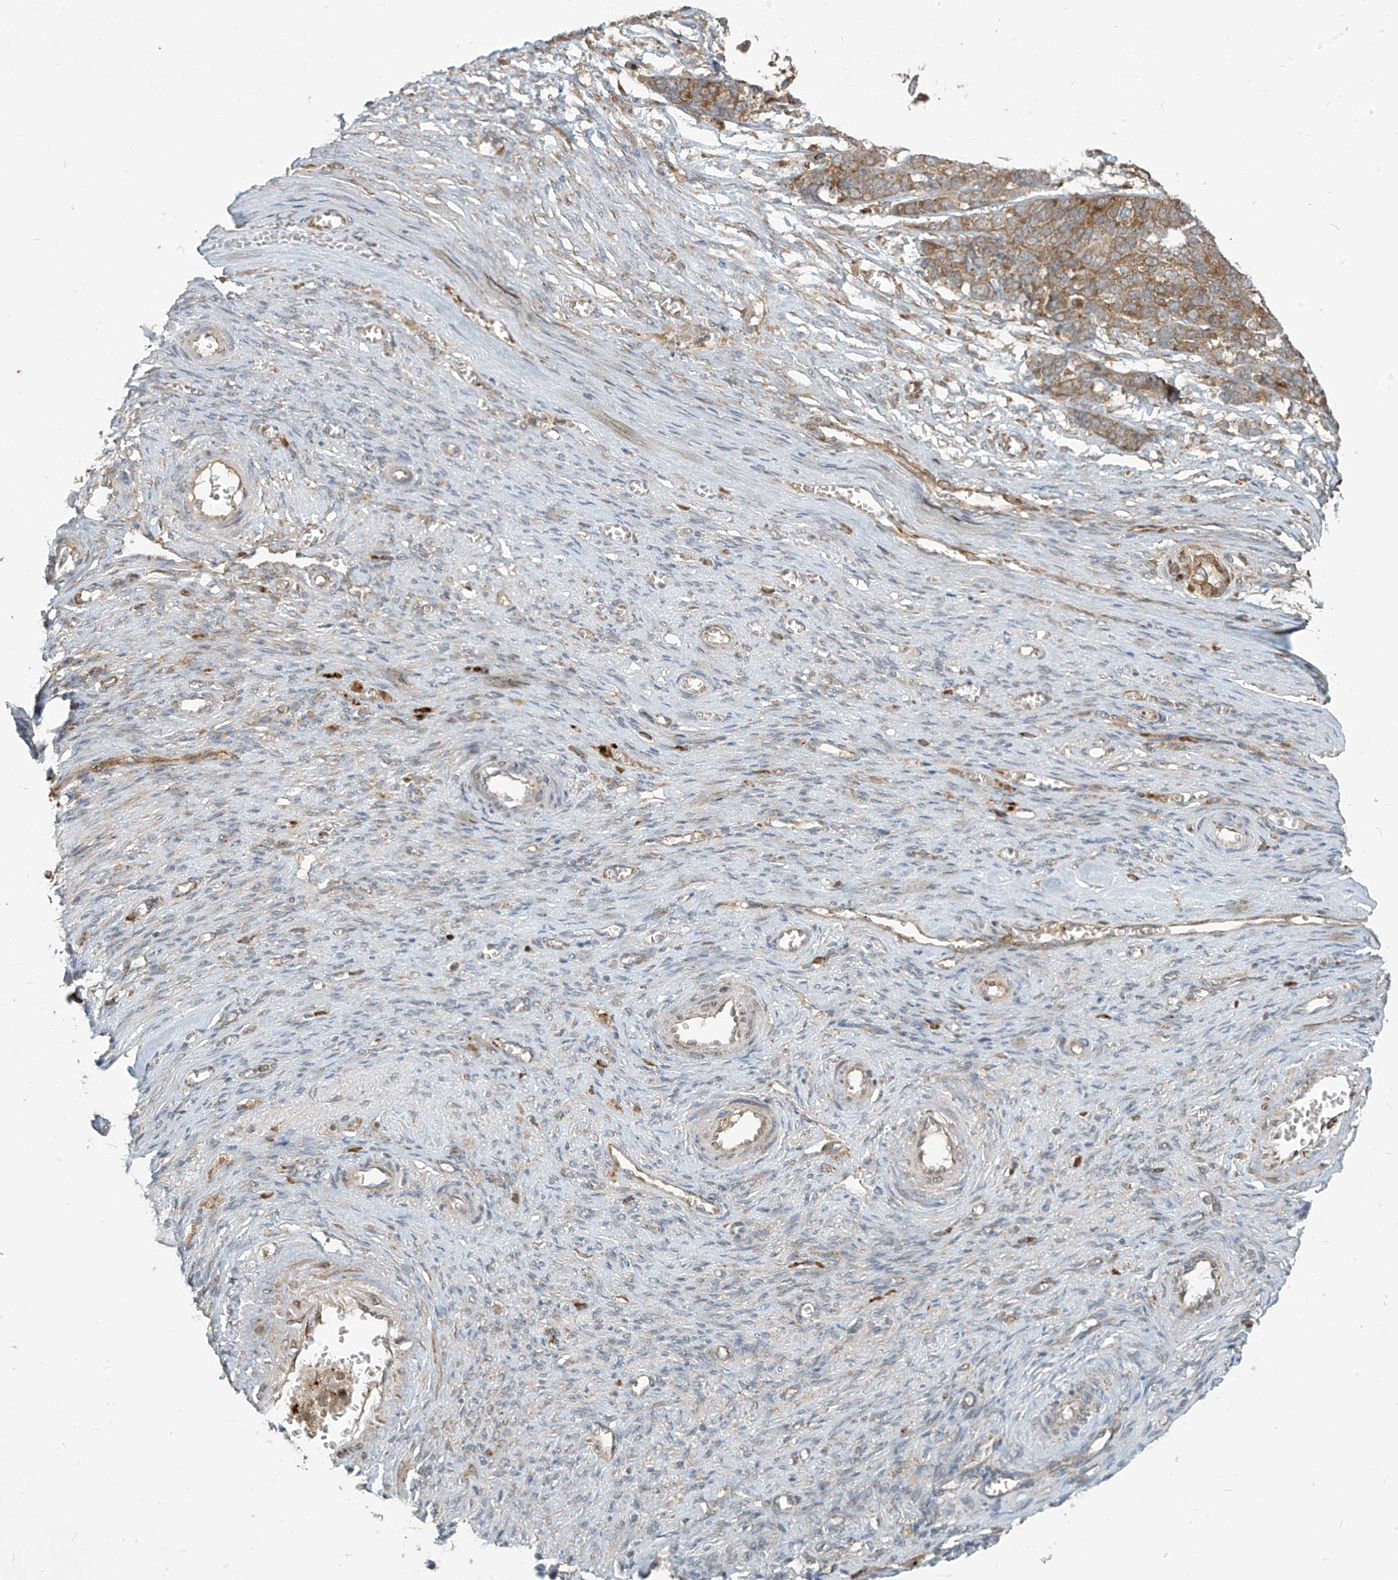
{"staining": {"intensity": "moderate", "quantity": ">75%", "location": "cytoplasmic/membranous"}, "tissue": "ovarian cancer", "cell_type": "Tumor cells", "image_type": "cancer", "snomed": [{"axis": "morphology", "description": "Cystadenocarcinoma, serous, NOS"}, {"axis": "topography", "description": "Ovary"}], "caption": "Protein analysis of ovarian cancer (serous cystadenocarcinoma) tissue shows moderate cytoplasmic/membranous staining in about >75% of tumor cells.", "gene": "KATNIP", "patient": {"sex": "female", "age": 44}}